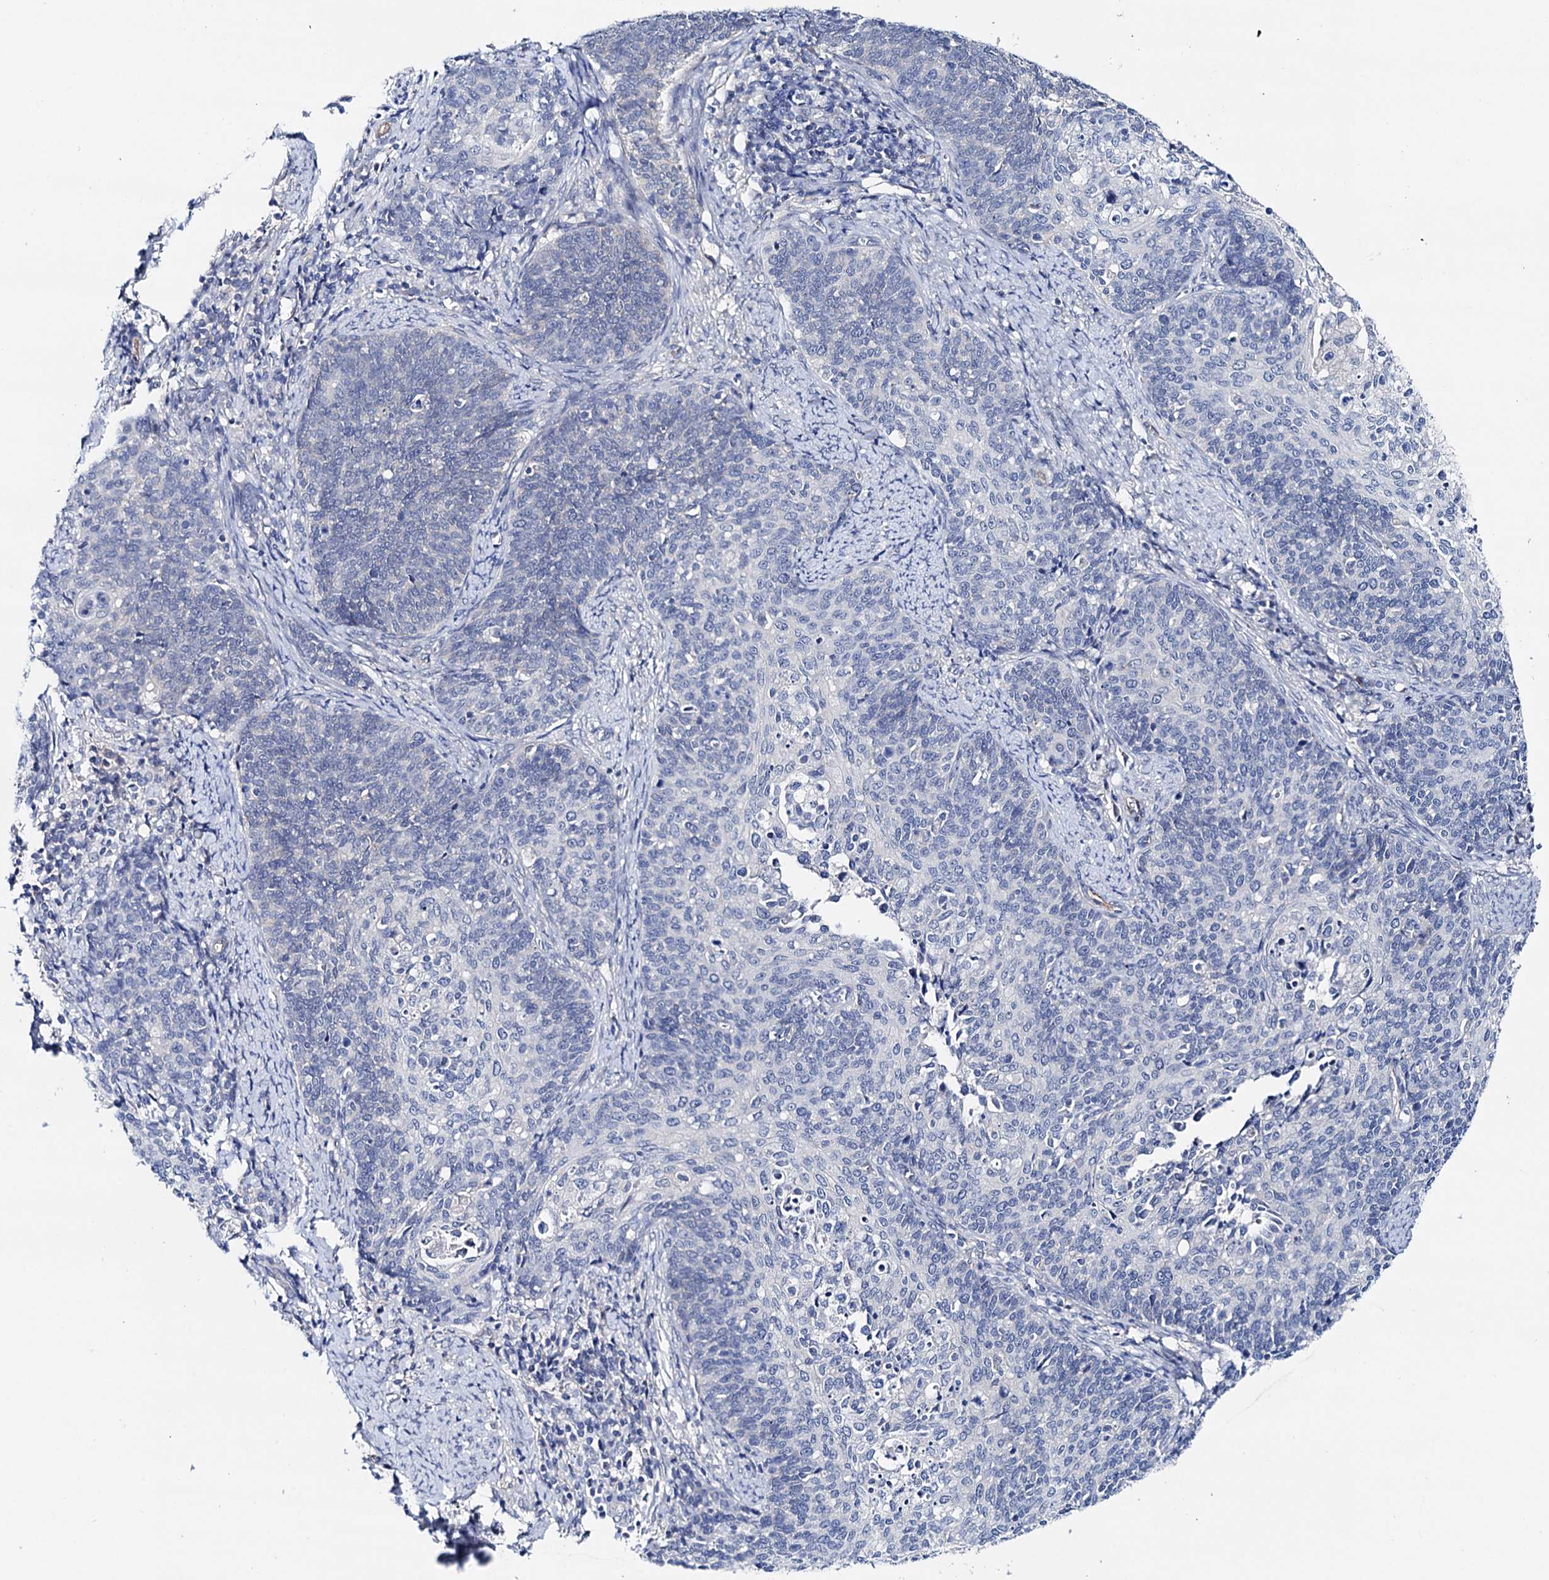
{"staining": {"intensity": "negative", "quantity": "none", "location": "none"}, "tissue": "cervical cancer", "cell_type": "Tumor cells", "image_type": "cancer", "snomed": [{"axis": "morphology", "description": "Squamous cell carcinoma, NOS"}, {"axis": "topography", "description": "Cervix"}], "caption": "Tumor cells show no significant staining in squamous cell carcinoma (cervical).", "gene": "SHROOM1", "patient": {"sex": "female", "age": 39}}